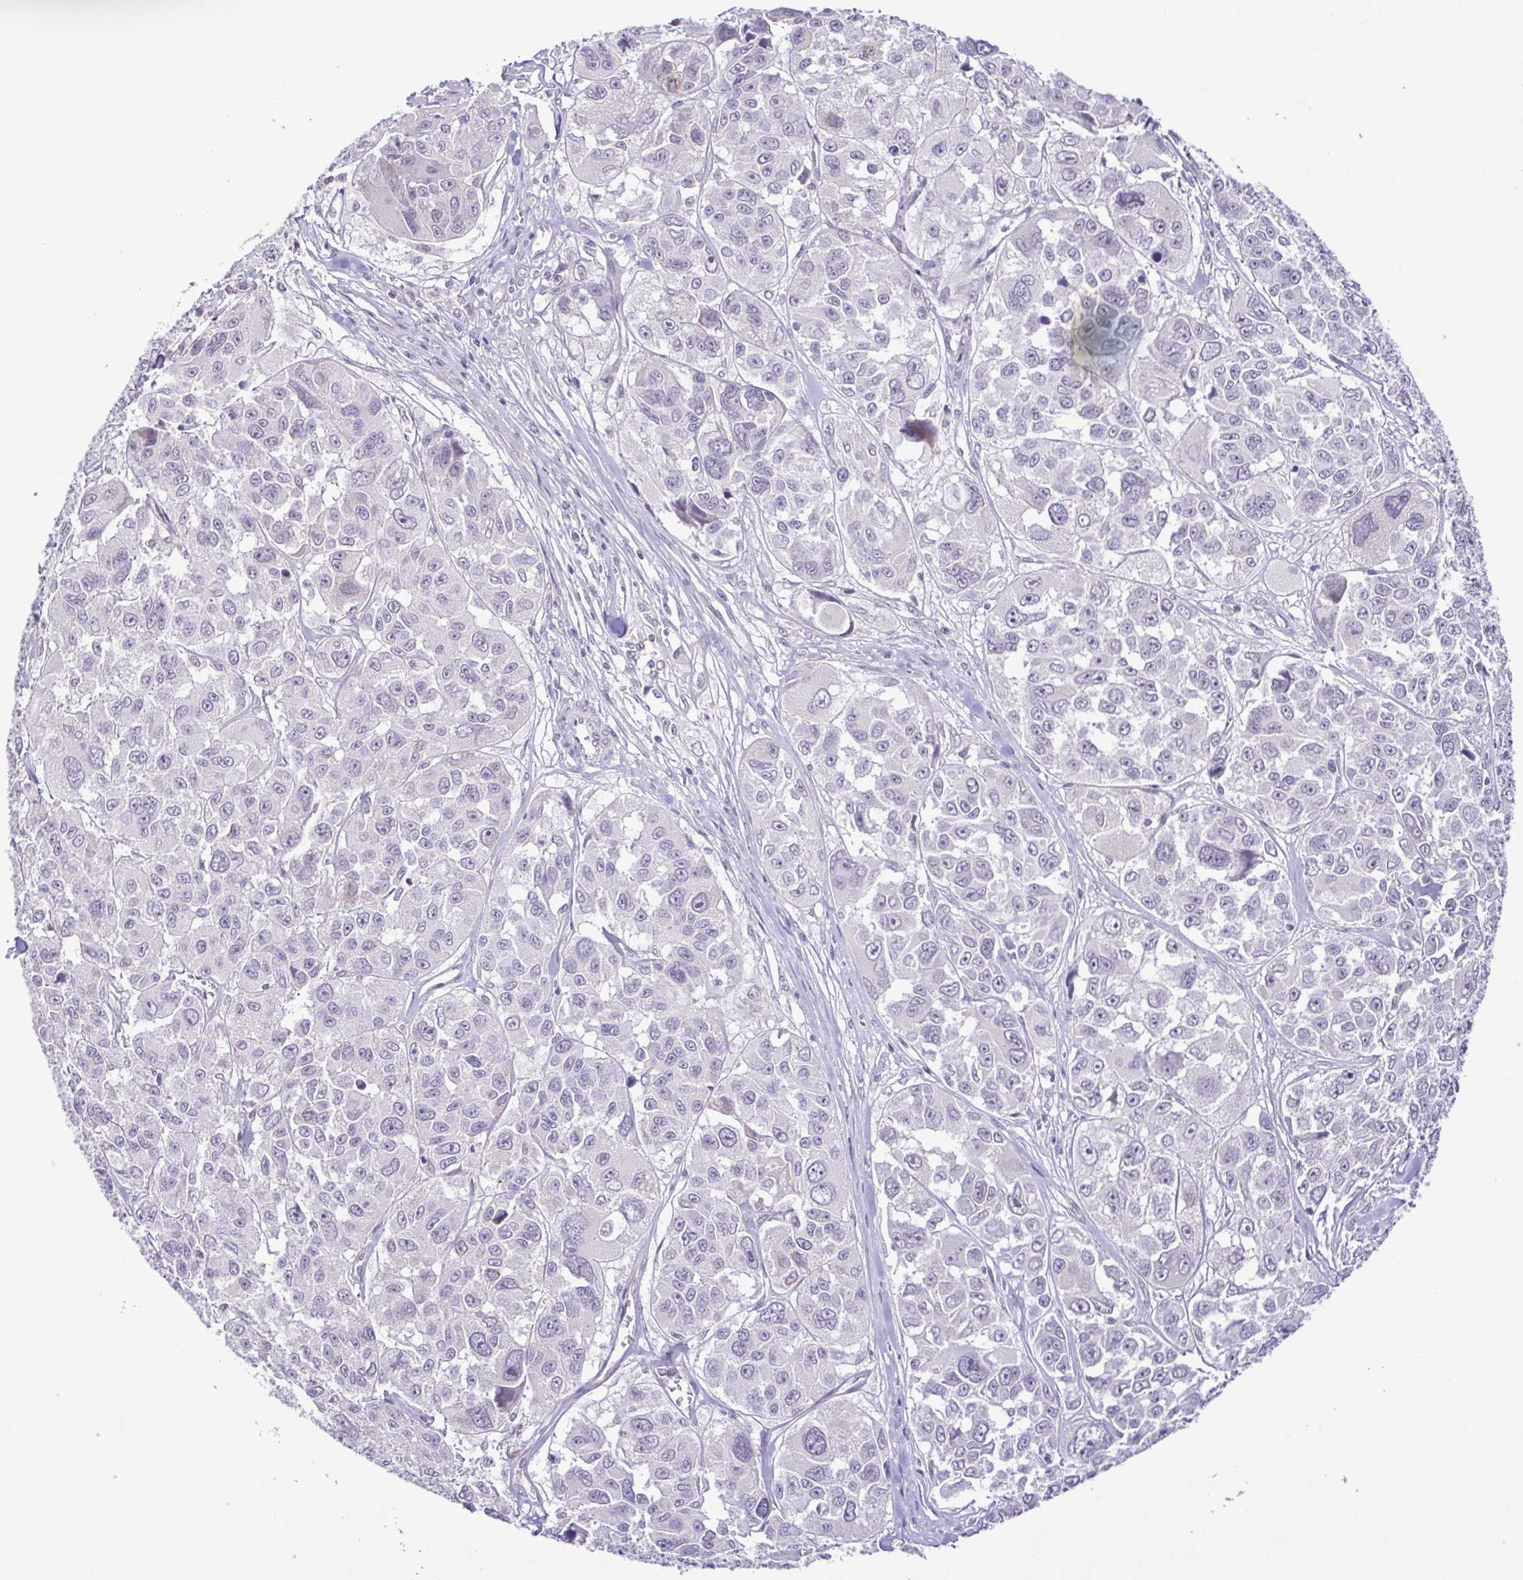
{"staining": {"intensity": "negative", "quantity": "none", "location": "none"}, "tissue": "melanoma", "cell_type": "Tumor cells", "image_type": "cancer", "snomed": [{"axis": "morphology", "description": "Malignant melanoma, NOS"}, {"axis": "topography", "description": "Skin"}], "caption": "A photomicrograph of melanoma stained for a protein reveals no brown staining in tumor cells.", "gene": "IL1RN", "patient": {"sex": "female", "age": 66}}